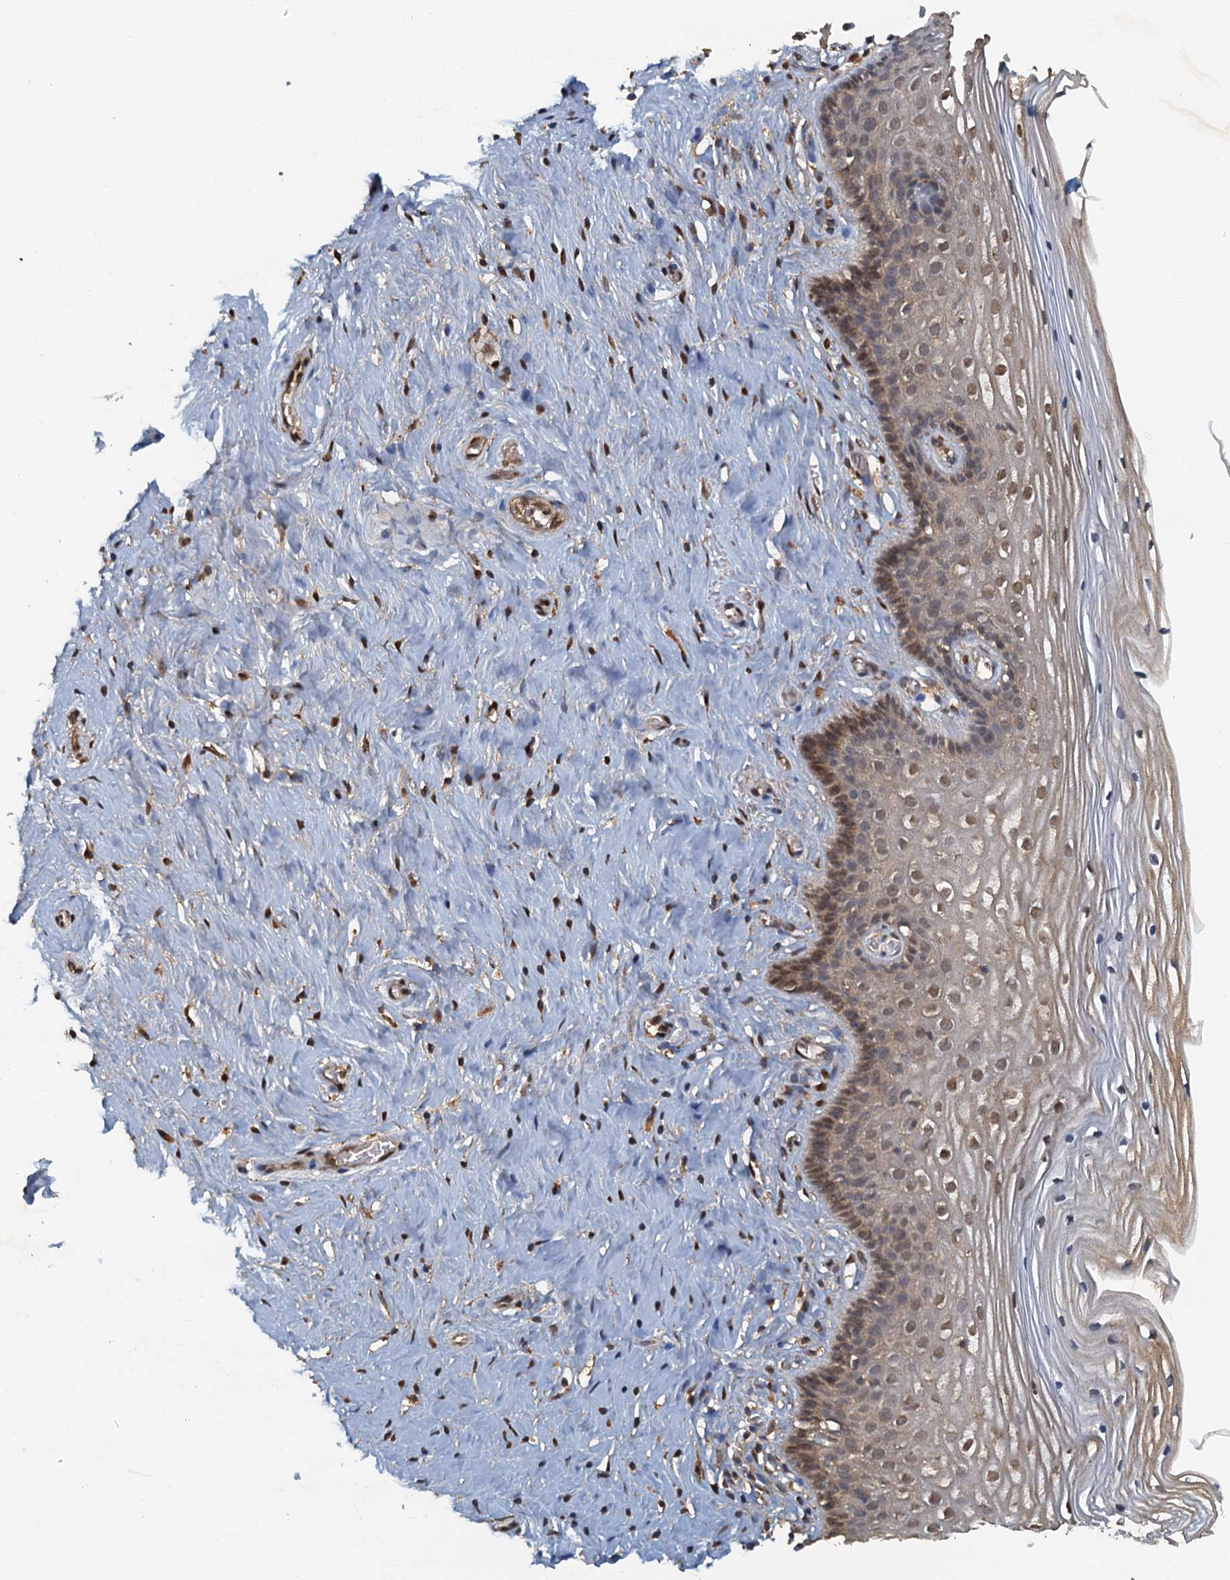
{"staining": {"intensity": "moderate", "quantity": ">75%", "location": "cytoplasmic/membranous,nuclear"}, "tissue": "cervix", "cell_type": "Glandular cells", "image_type": "normal", "snomed": [{"axis": "morphology", "description": "Normal tissue, NOS"}, {"axis": "topography", "description": "Cervix"}], "caption": "Immunohistochemical staining of benign human cervix exhibits medium levels of moderate cytoplasmic/membranous,nuclear expression in approximately >75% of glandular cells.", "gene": "UBL7", "patient": {"sex": "female", "age": 33}}